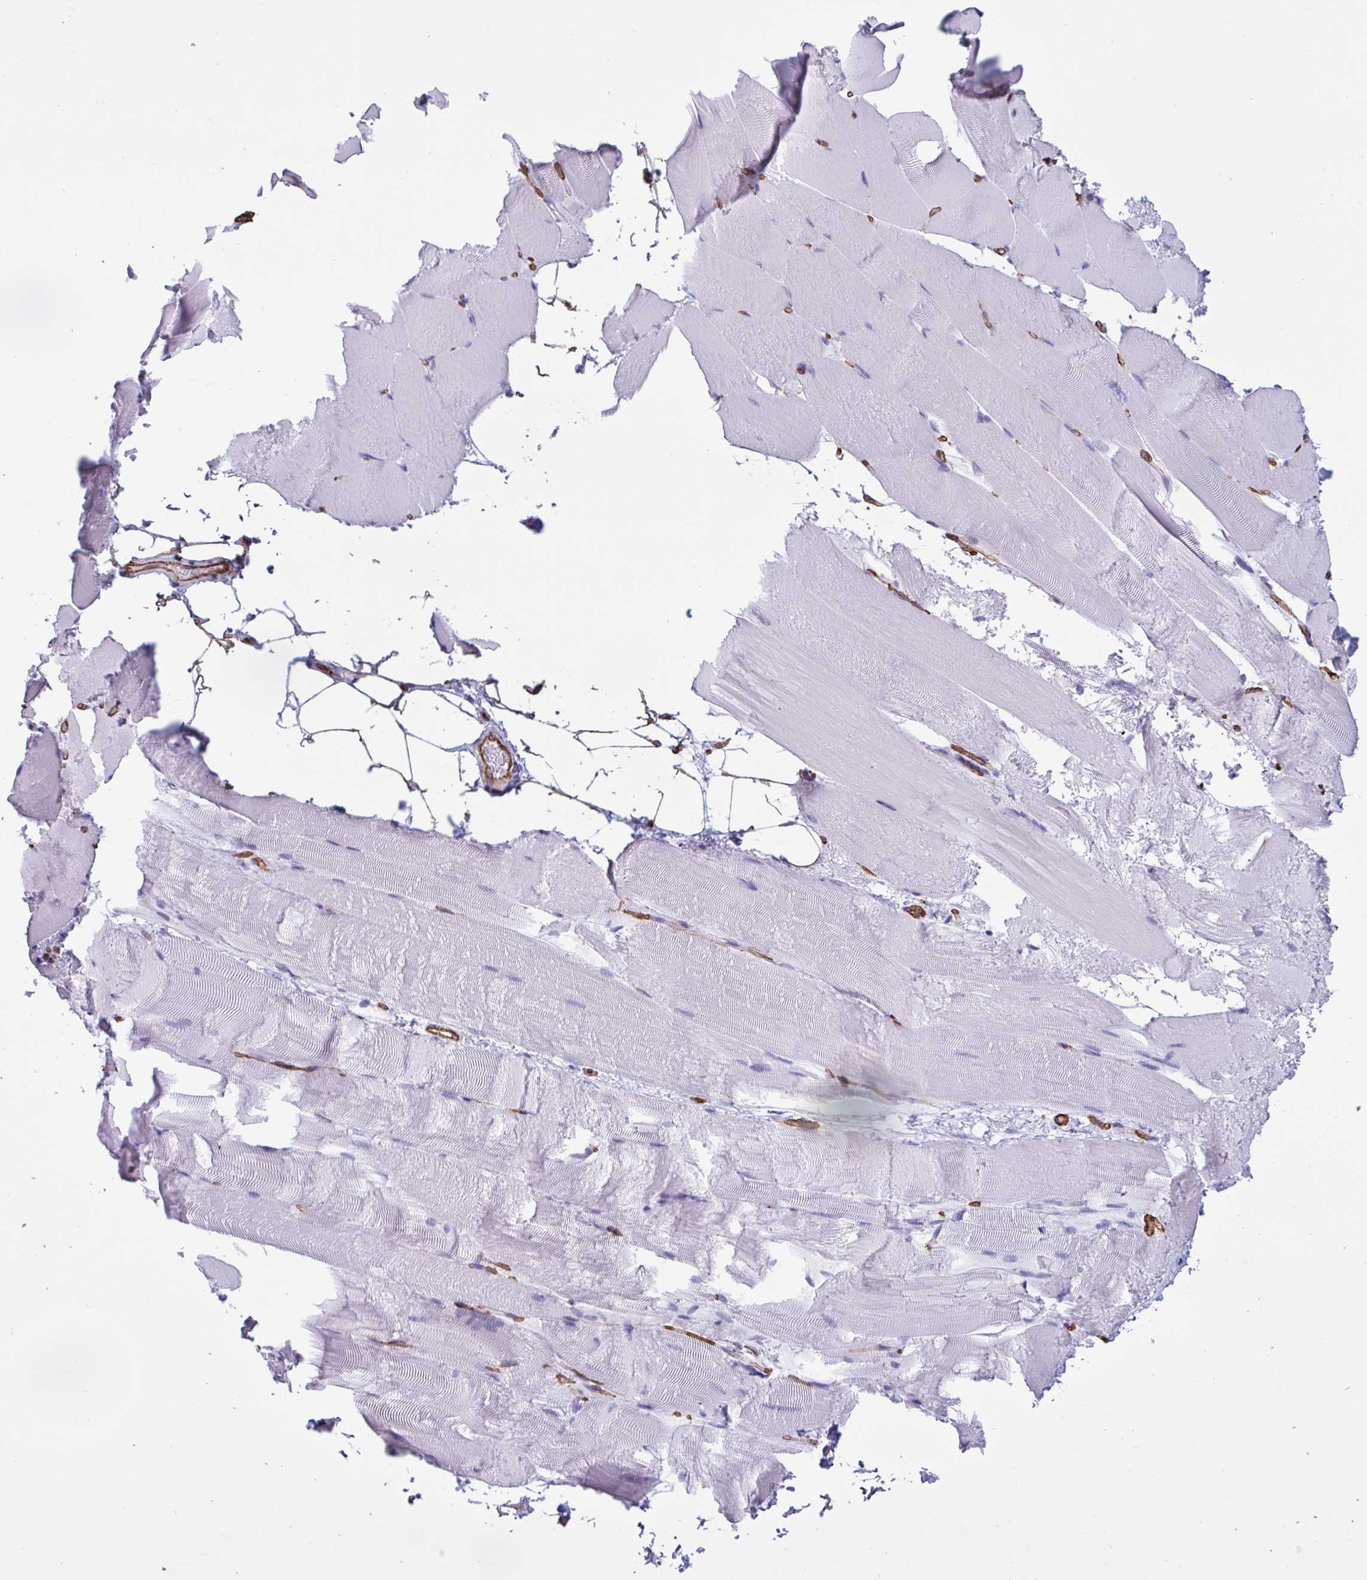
{"staining": {"intensity": "negative", "quantity": "none", "location": "none"}, "tissue": "skeletal muscle", "cell_type": "Myocytes", "image_type": "normal", "snomed": [{"axis": "morphology", "description": "Normal tissue, NOS"}, {"axis": "topography", "description": "Skeletal muscle"}], "caption": "This is an immunohistochemistry (IHC) photomicrograph of normal human skeletal muscle. There is no expression in myocytes.", "gene": "RPL22L1", "patient": {"sex": "female", "age": 64}}